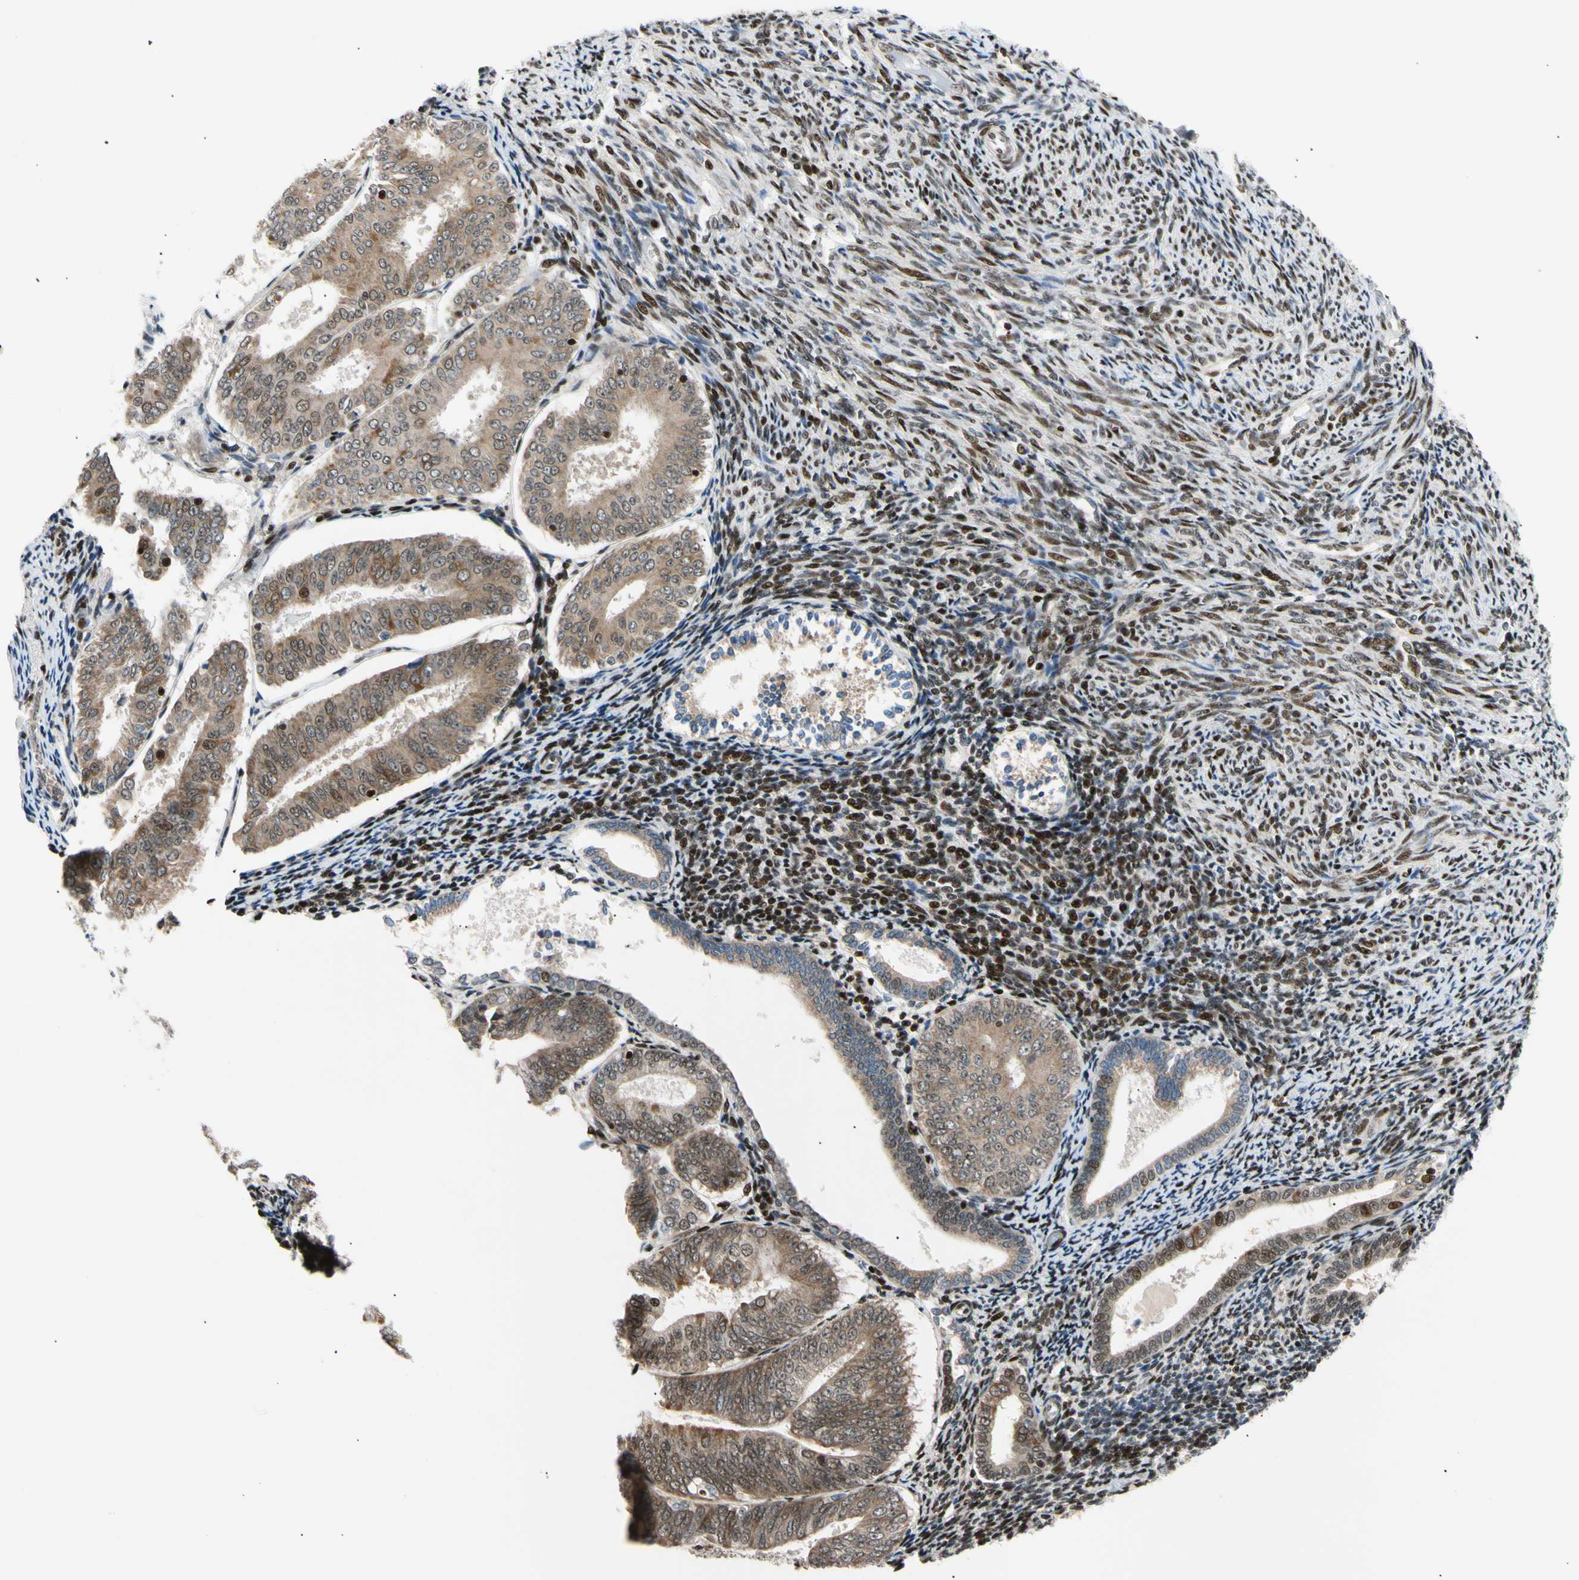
{"staining": {"intensity": "moderate", "quantity": "25%-75%", "location": "cytoplasmic/membranous,nuclear"}, "tissue": "endometrial cancer", "cell_type": "Tumor cells", "image_type": "cancer", "snomed": [{"axis": "morphology", "description": "Adenocarcinoma, NOS"}, {"axis": "topography", "description": "Endometrium"}], "caption": "Endometrial cancer (adenocarcinoma) stained for a protein demonstrates moderate cytoplasmic/membranous and nuclear positivity in tumor cells.", "gene": "E2F1", "patient": {"sex": "female", "age": 63}}